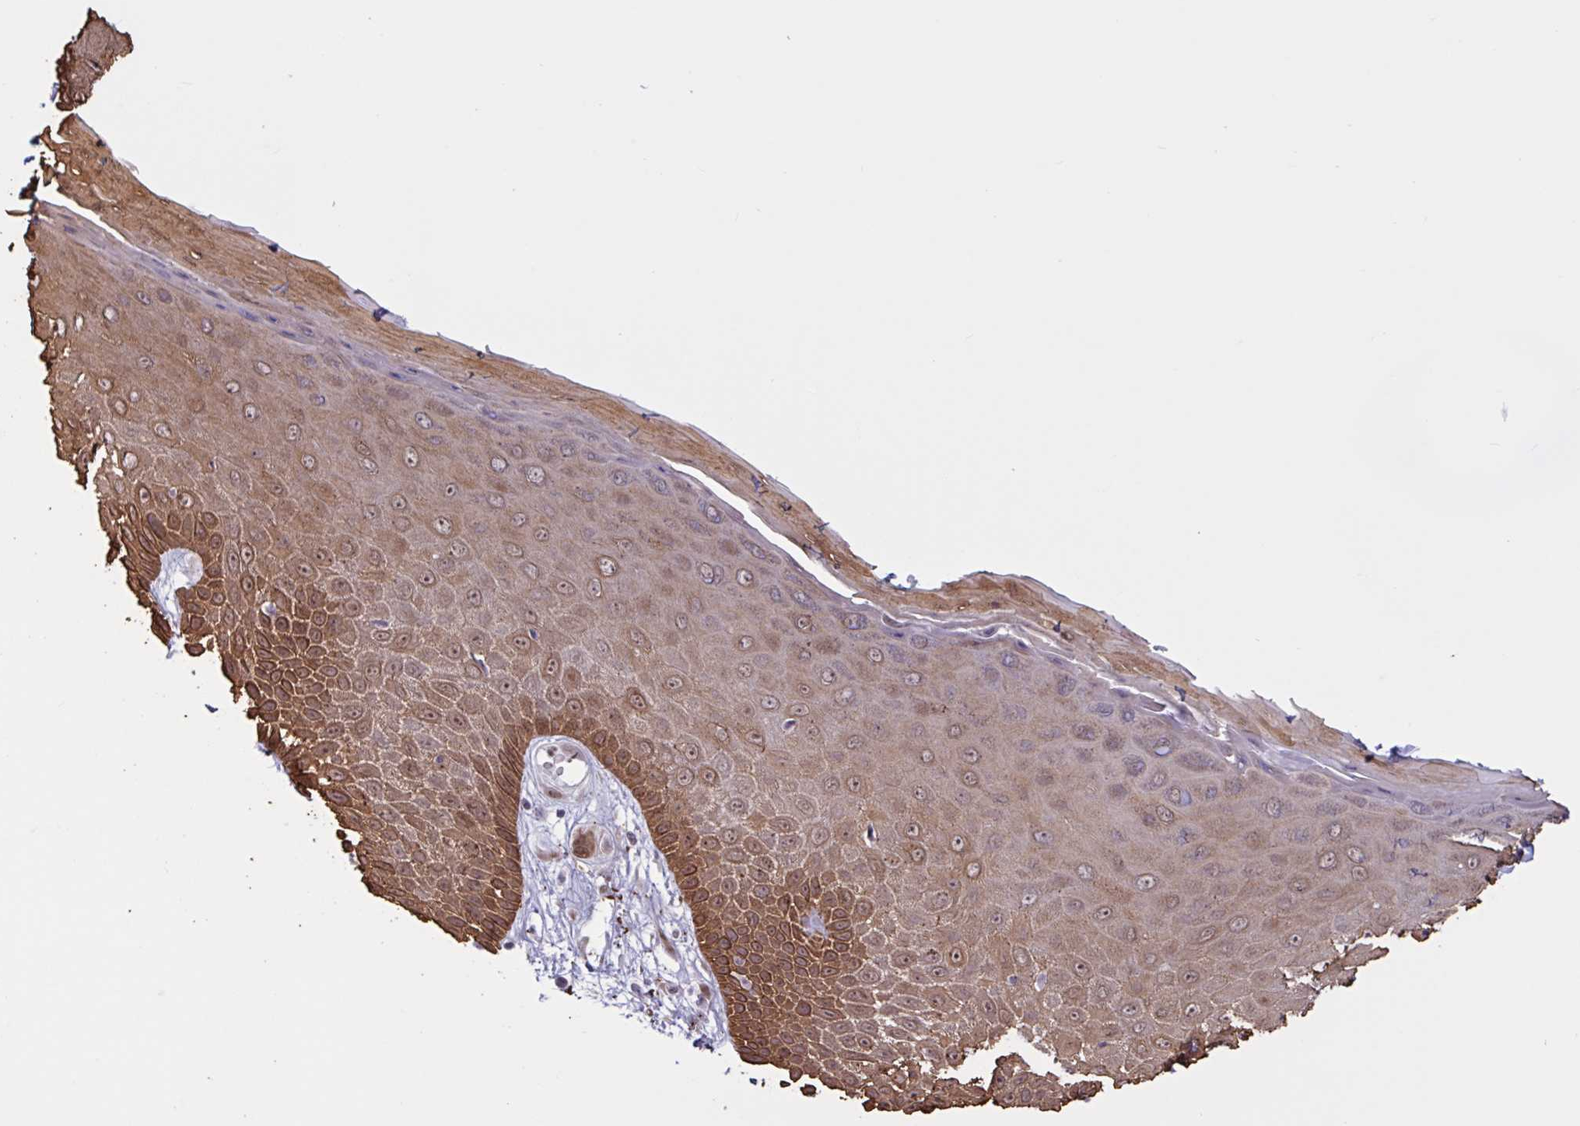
{"staining": {"intensity": "moderate", "quantity": ">75%", "location": "cytoplasmic/membranous,nuclear"}, "tissue": "skin", "cell_type": "Epidermal cells", "image_type": "normal", "snomed": [{"axis": "morphology", "description": "Normal tissue, NOS"}, {"axis": "topography", "description": "Anal"}, {"axis": "topography", "description": "Peripheral nerve tissue"}], "caption": "Immunohistochemical staining of unremarkable skin demonstrates >75% levels of moderate cytoplasmic/membranous,nuclear protein expression in about >75% of epidermal cells. (DAB = brown stain, brightfield microscopy at high magnification).", "gene": "PRMT6", "patient": {"sex": "male", "age": 78}}